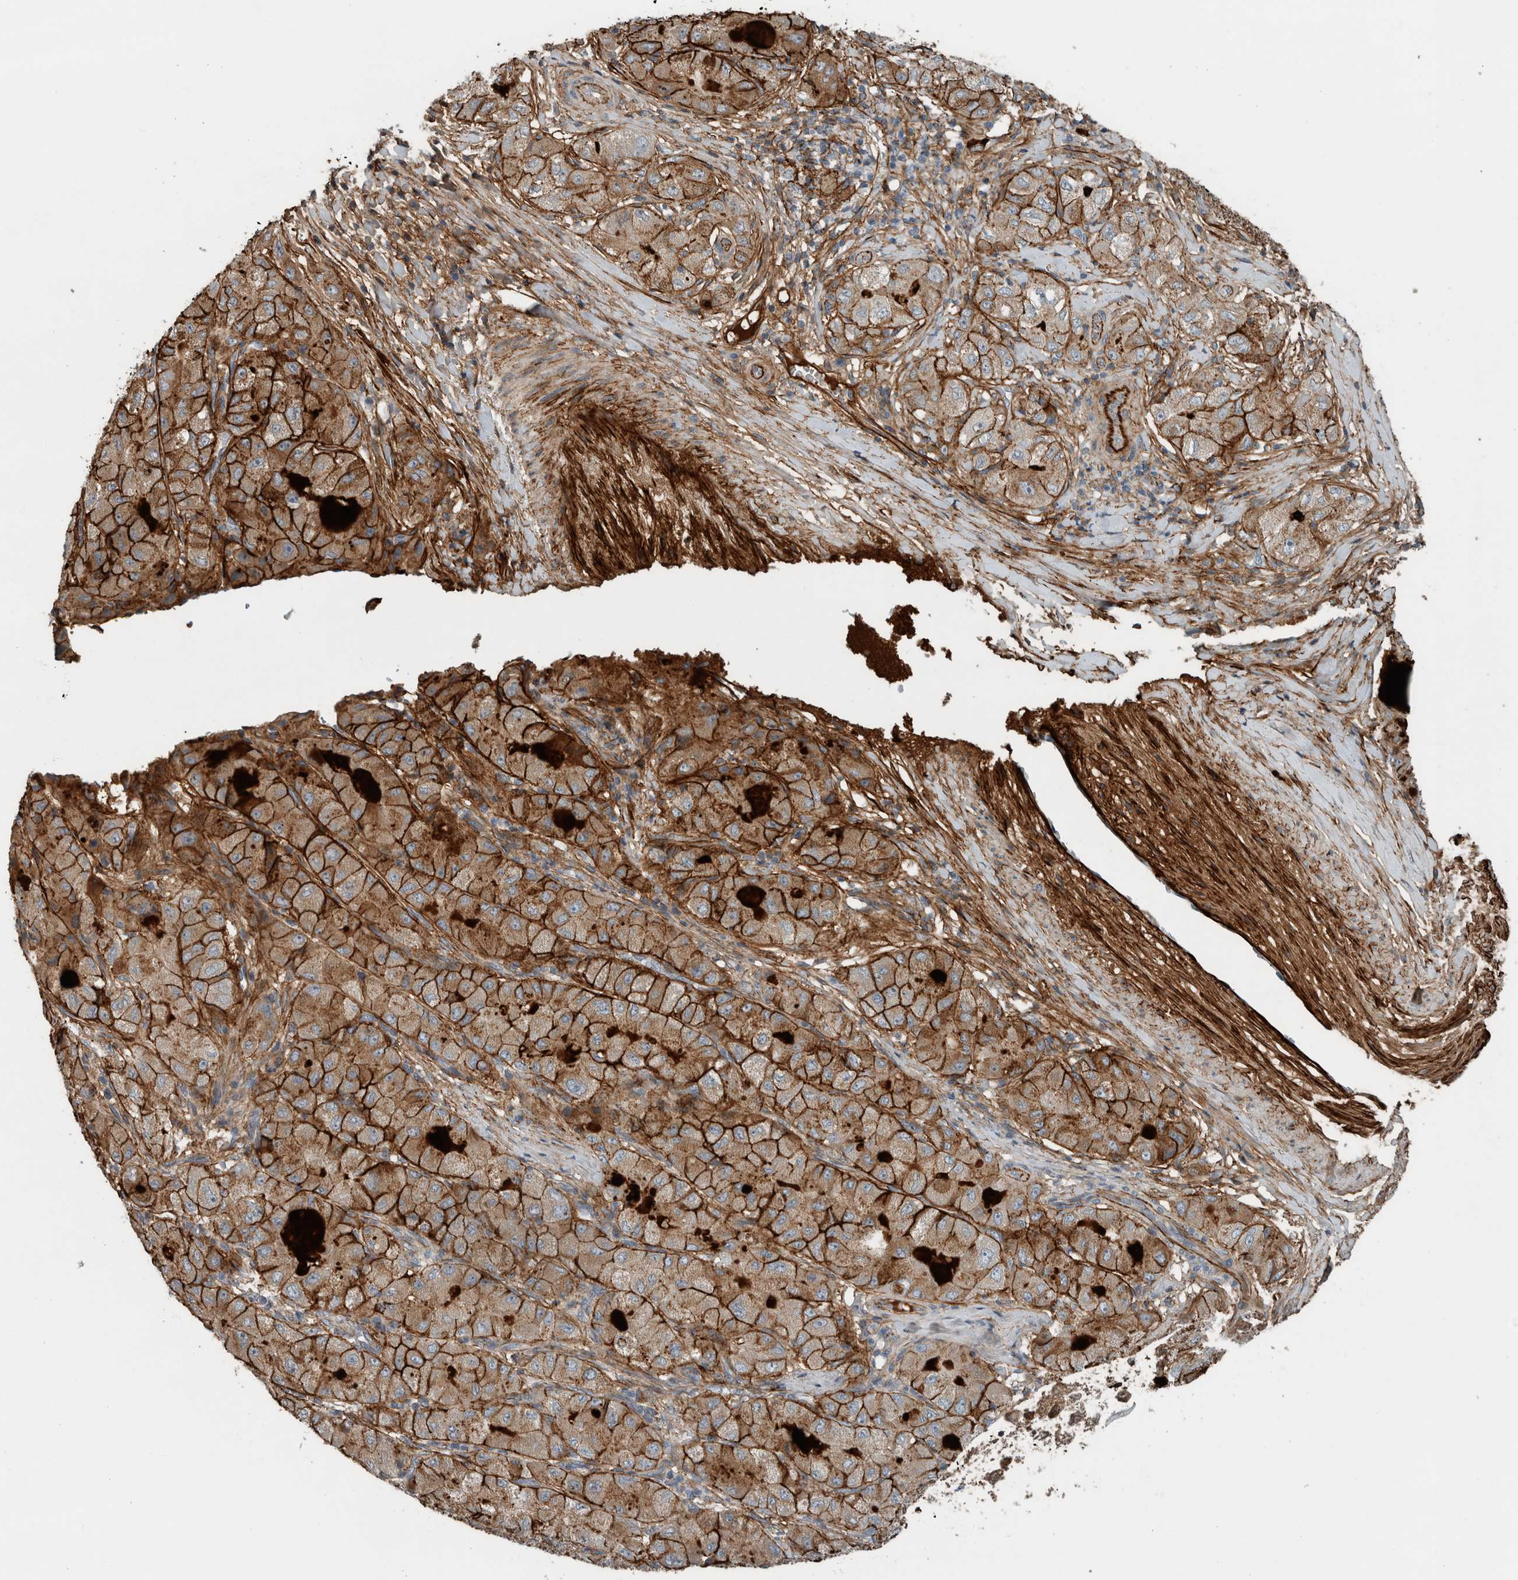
{"staining": {"intensity": "strong", "quantity": ">75%", "location": "cytoplasmic/membranous"}, "tissue": "liver cancer", "cell_type": "Tumor cells", "image_type": "cancer", "snomed": [{"axis": "morphology", "description": "Carcinoma, Hepatocellular, NOS"}, {"axis": "topography", "description": "Liver"}], "caption": "IHC (DAB) staining of hepatocellular carcinoma (liver) reveals strong cytoplasmic/membranous protein positivity in approximately >75% of tumor cells.", "gene": "FN1", "patient": {"sex": "male", "age": 80}}